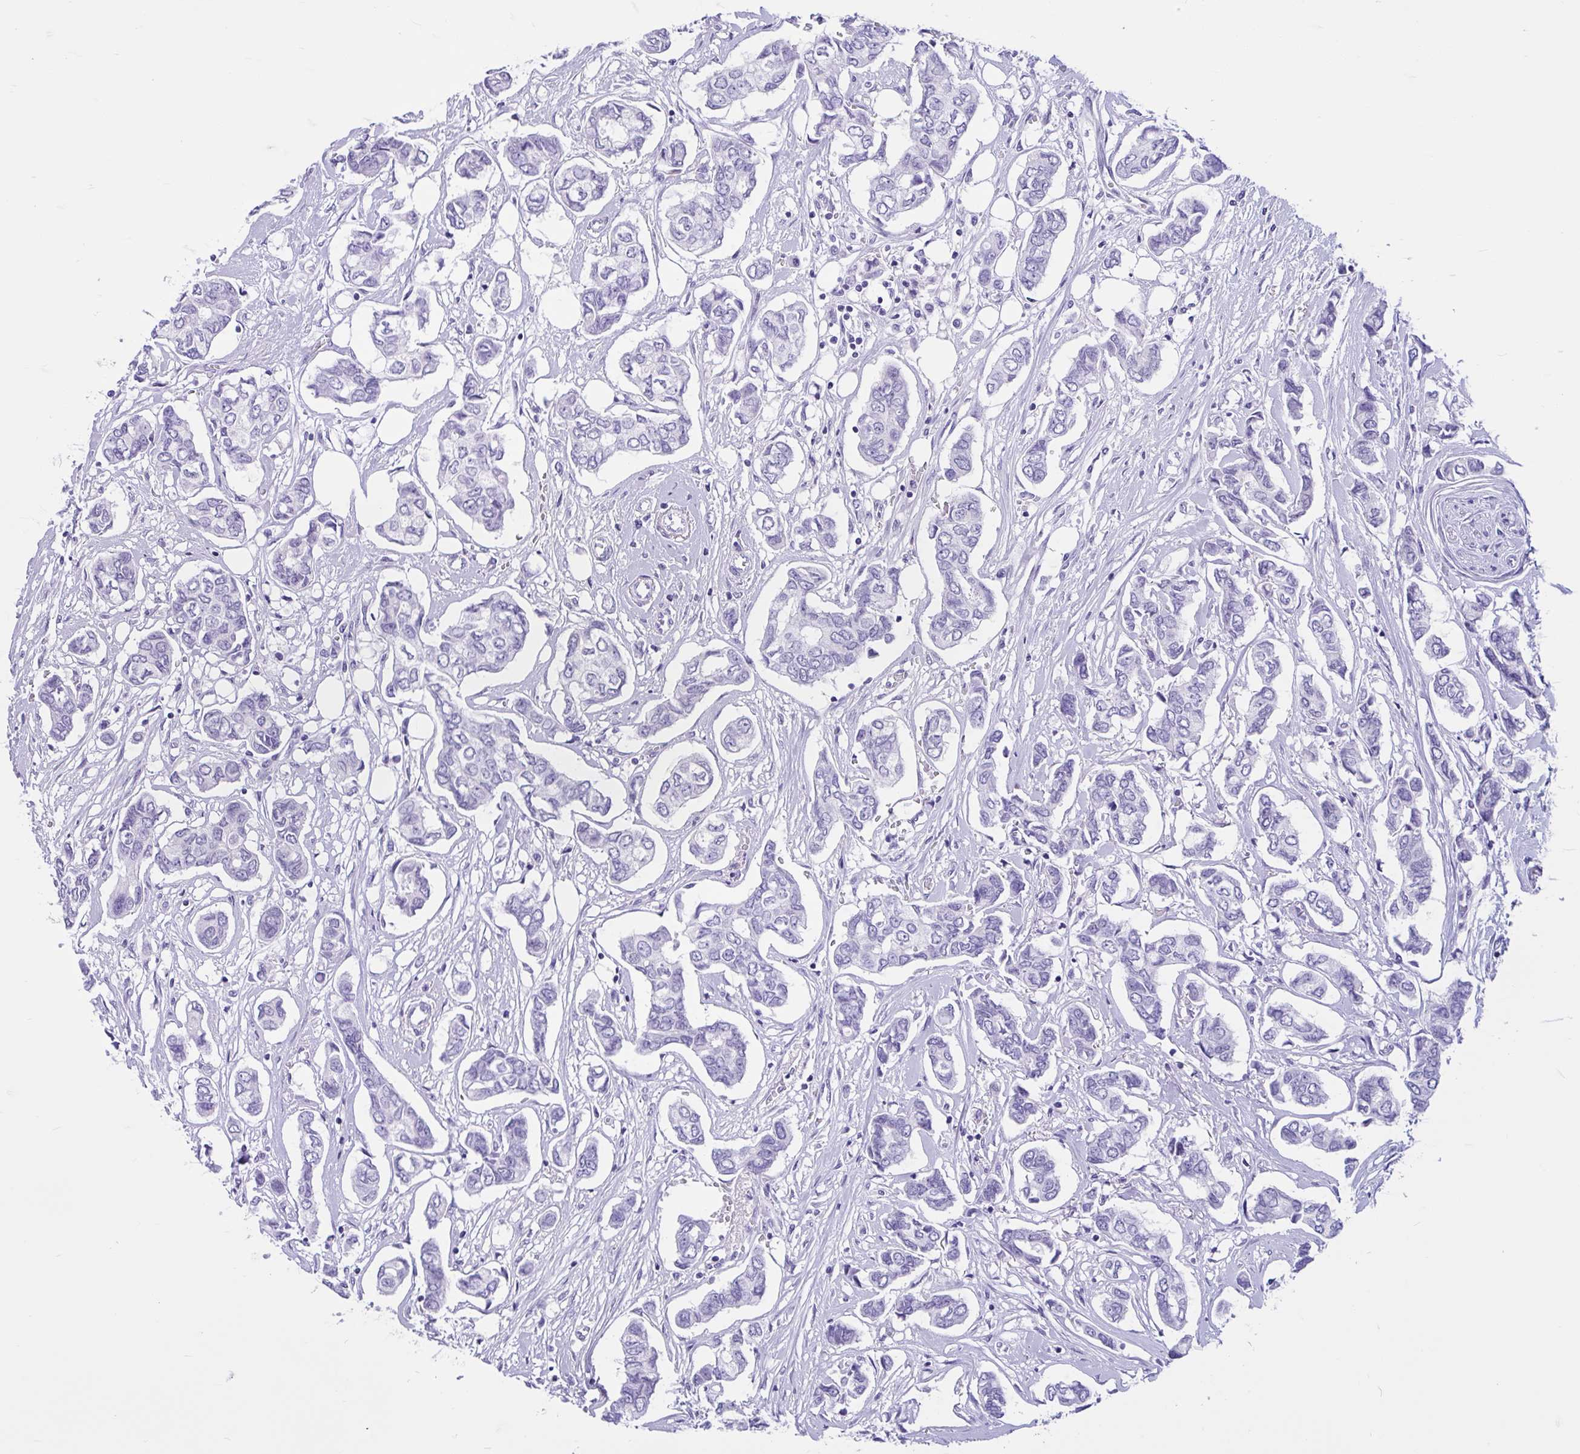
{"staining": {"intensity": "negative", "quantity": "none", "location": "none"}, "tissue": "breast cancer", "cell_type": "Tumor cells", "image_type": "cancer", "snomed": [{"axis": "morphology", "description": "Duct carcinoma"}, {"axis": "topography", "description": "Breast"}], "caption": "Breast intraductal carcinoma was stained to show a protein in brown. There is no significant positivity in tumor cells.", "gene": "ZNF319", "patient": {"sex": "female", "age": 73}}